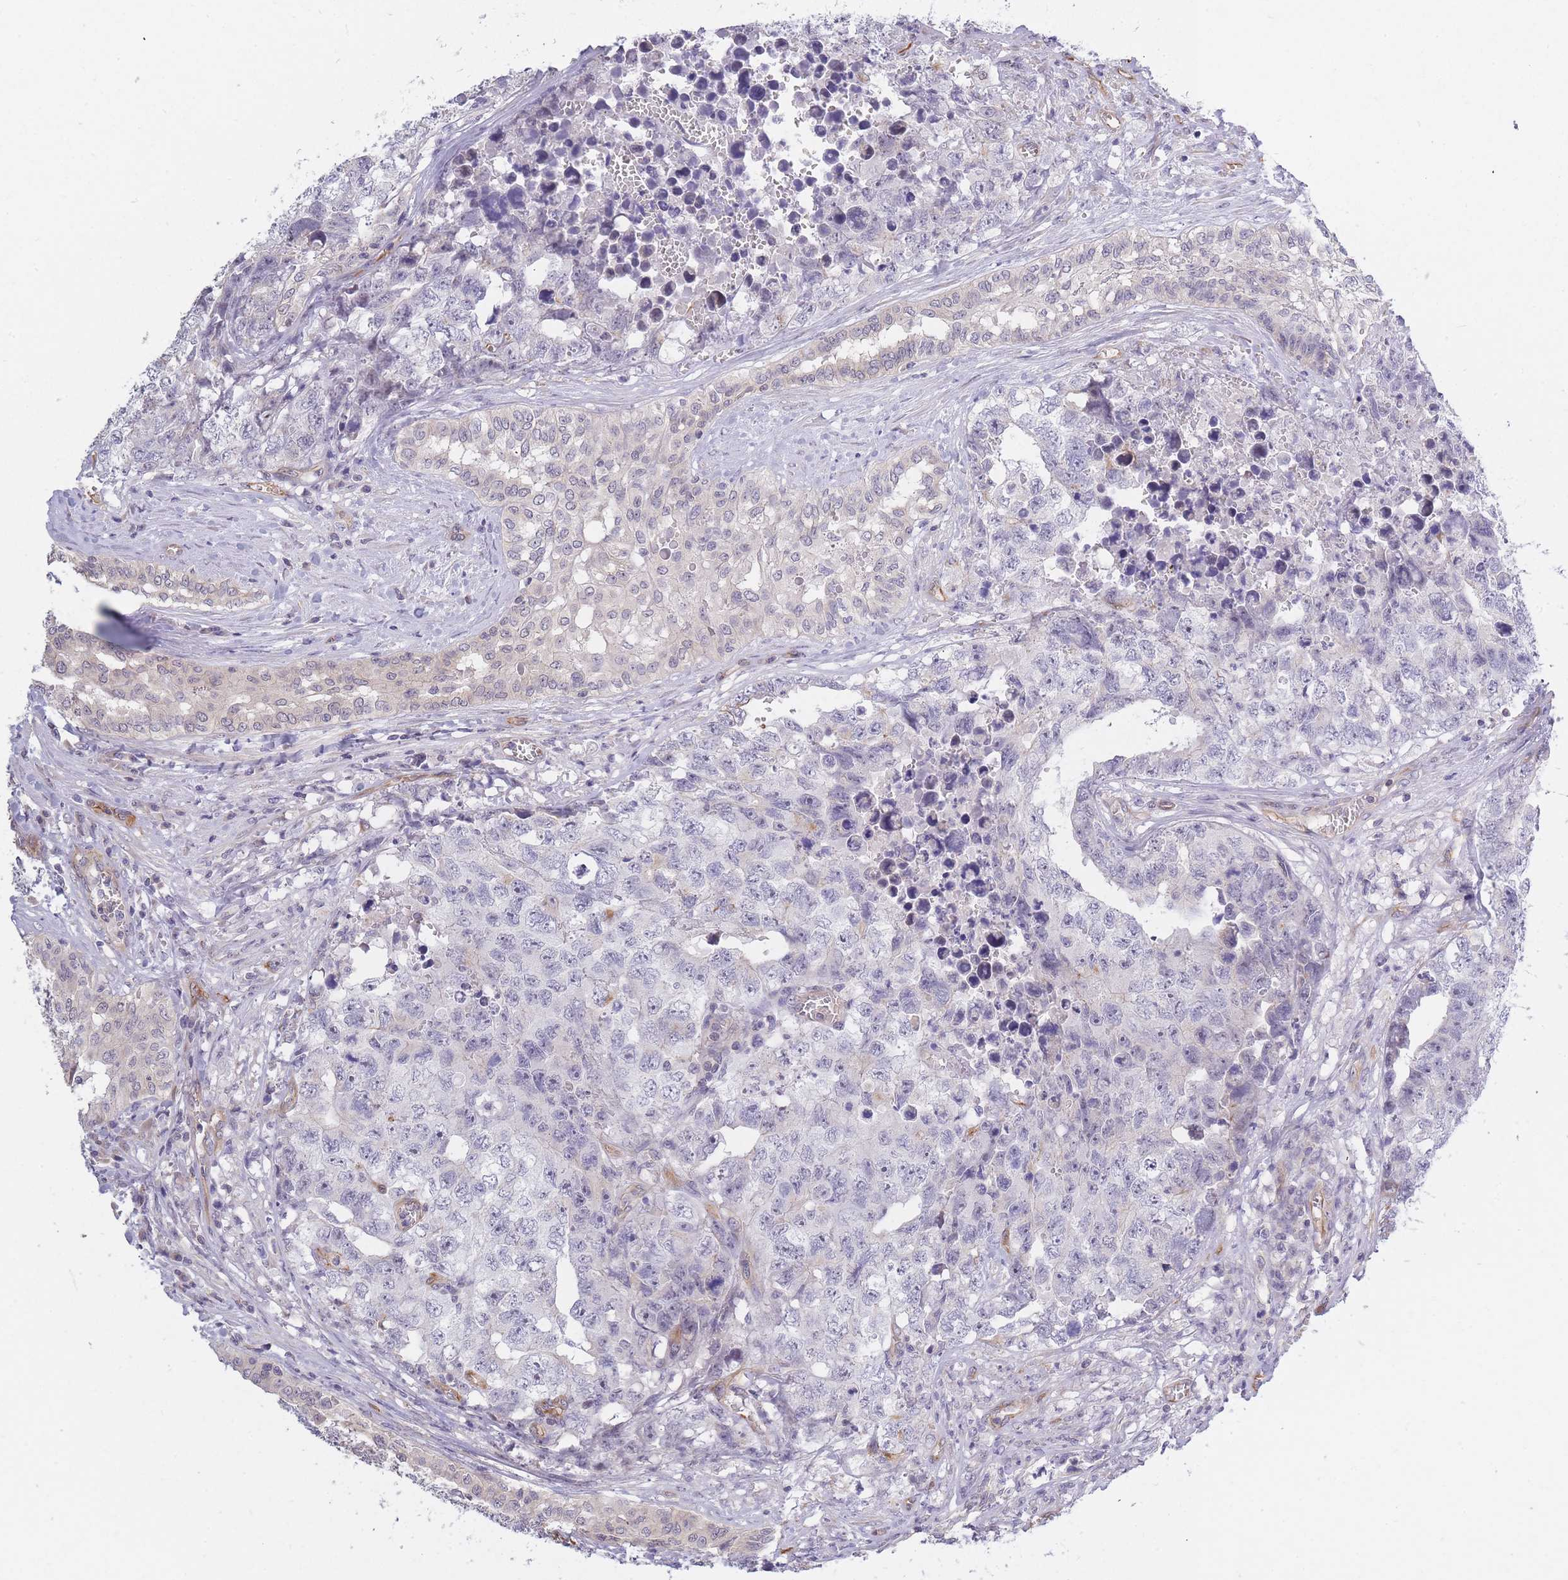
{"staining": {"intensity": "negative", "quantity": "none", "location": "none"}, "tissue": "testis cancer", "cell_type": "Tumor cells", "image_type": "cancer", "snomed": [{"axis": "morphology", "description": "Carcinoma, Embryonal, NOS"}, {"axis": "topography", "description": "Testis"}], "caption": "Tumor cells show no significant expression in embryonal carcinoma (testis).", "gene": "C19orf25", "patient": {"sex": "male", "age": 31}}